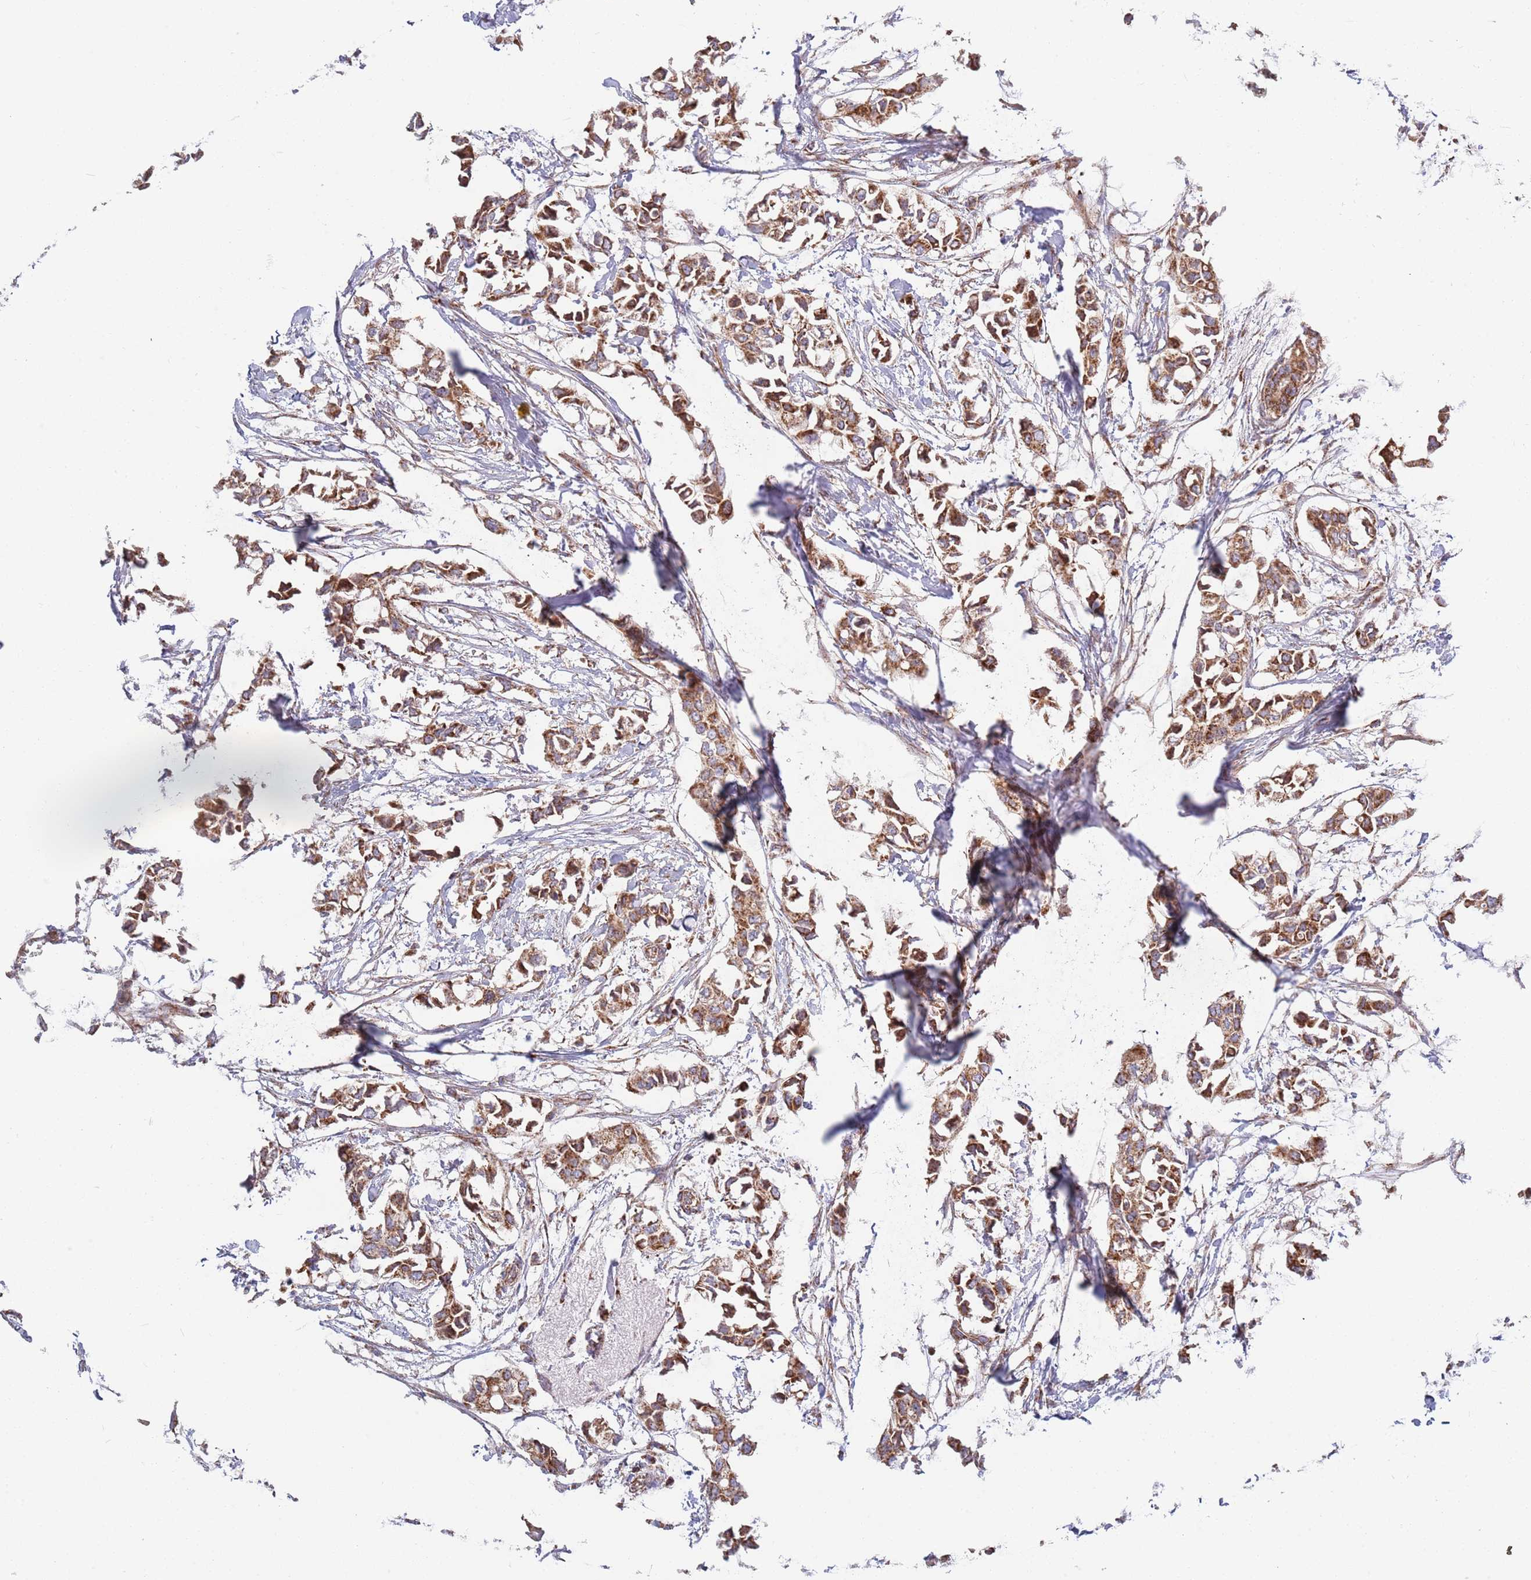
{"staining": {"intensity": "moderate", "quantity": ">75%", "location": "cytoplasmic/membranous"}, "tissue": "breast cancer", "cell_type": "Tumor cells", "image_type": "cancer", "snomed": [{"axis": "morphology", "description": "Duct carcinoma"}, {"axis": "topography", "description": "Breast"}], "caption": "Immunohistochemical staining of human intraductal carcinoma (breast) reveals moderate cytoplasmic/membranous protein expression in about >75% of tumor cells. The protein is stained brown, and the nuclei are stained in blue (DAB IHC with brightfield microscopy, high magnification).", "gene": "ATP5PD", "patient": {"sex": "female", "age": 41}}